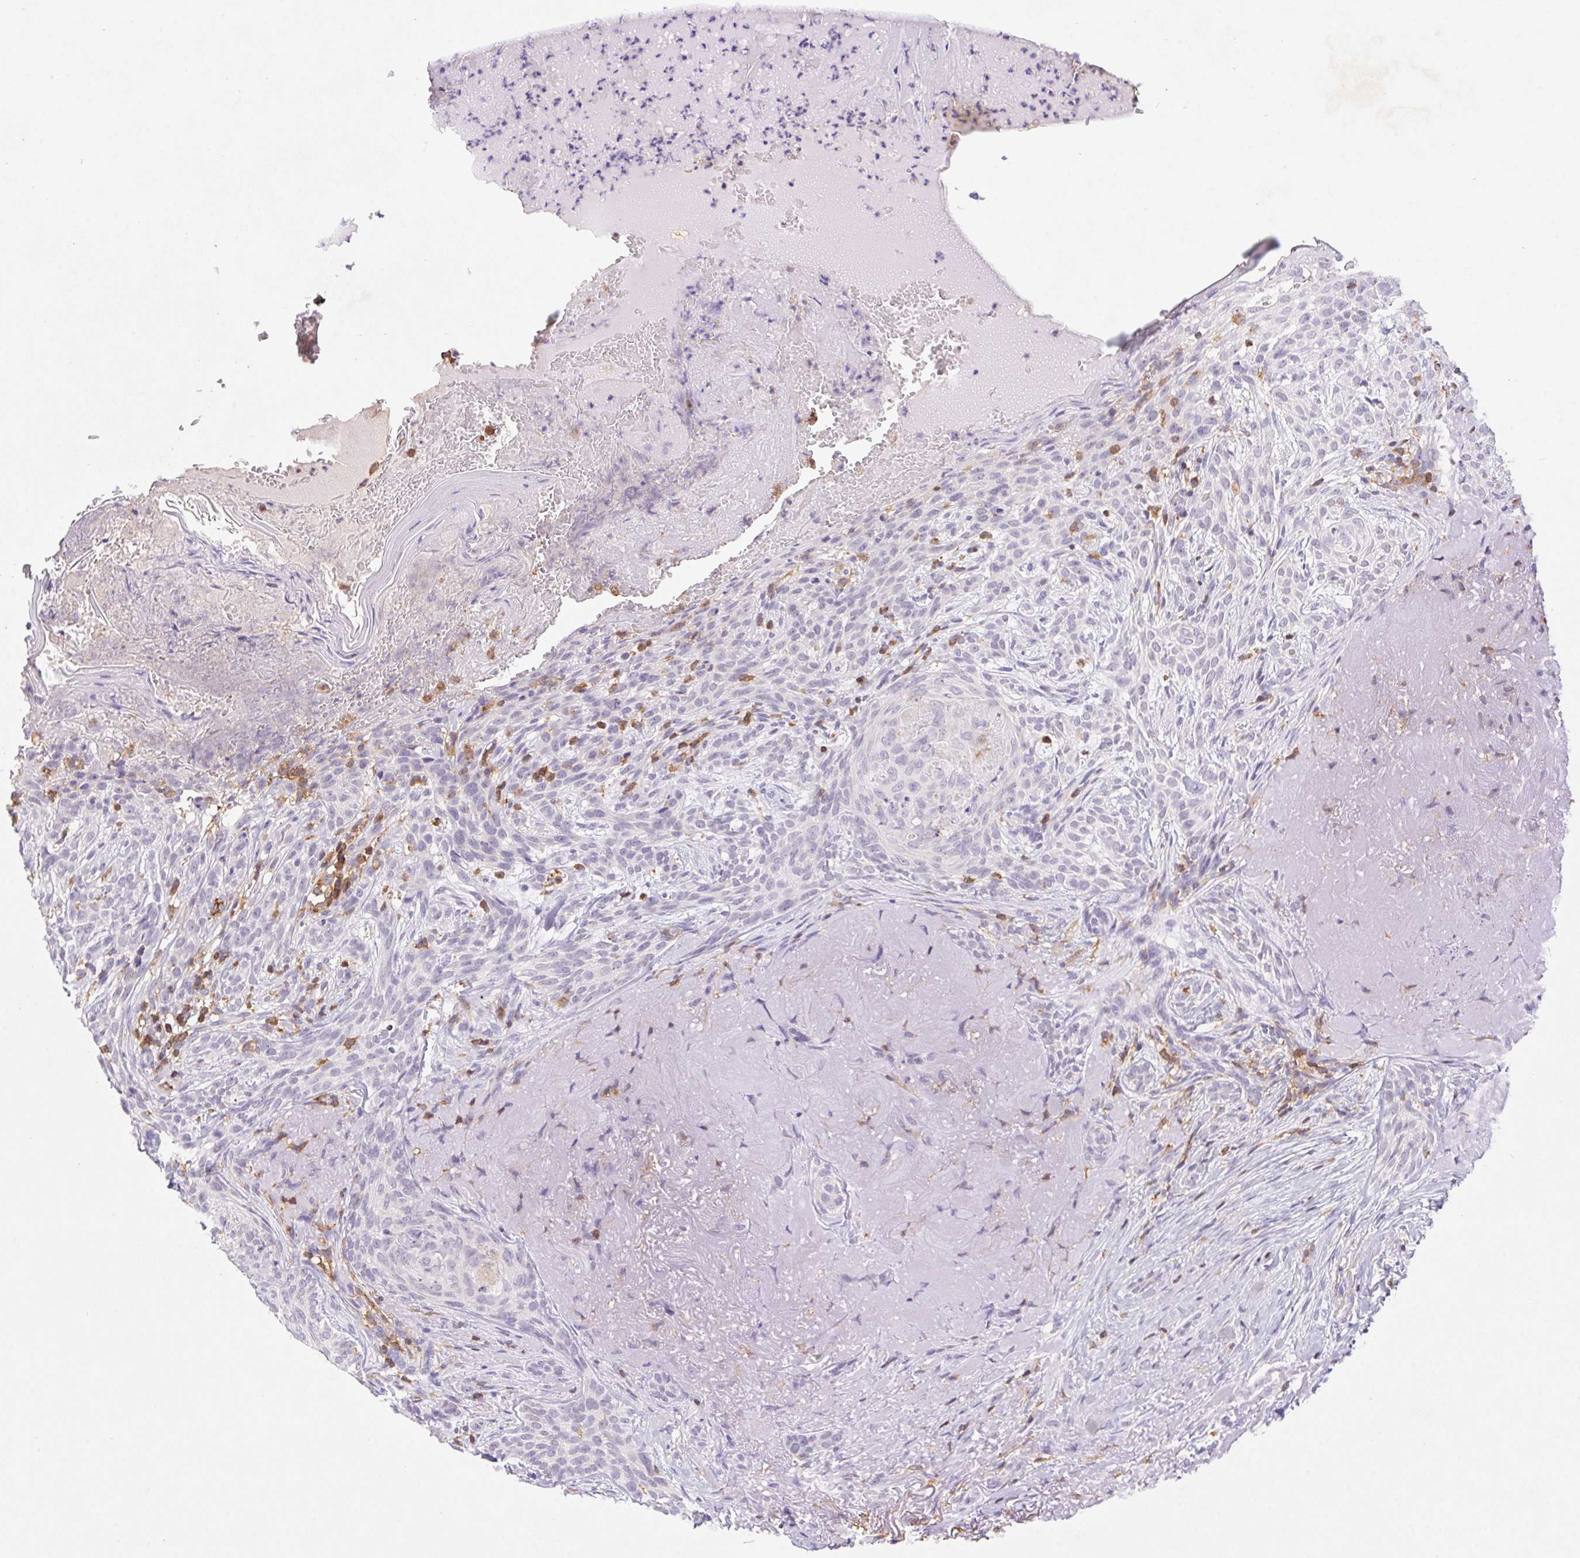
{"staining": {"intensity": "negative", "quantity": "none", "location": "none"}, "tissue": "skin cancer", "cell_type": "Tumor cells", "image_type": "cancer", "snomed": [{"axis": "morphology", "description": "Basal cell carcinoma"}, {"axis": "topography", "description": "Skin"}], "caption": "An IHC histopathology image of skin cancer (basal cell carcinoma) is shown. There is no staining in tumor cells of skin cancer (basal cell carcinoma). (Stains: DAB IHC with hematoxylin counter stain, Microscopy: brightfield microscopy at high magnification).", "gene": "APBB1IP", "patient": {"sex": "male", "age": 84}}